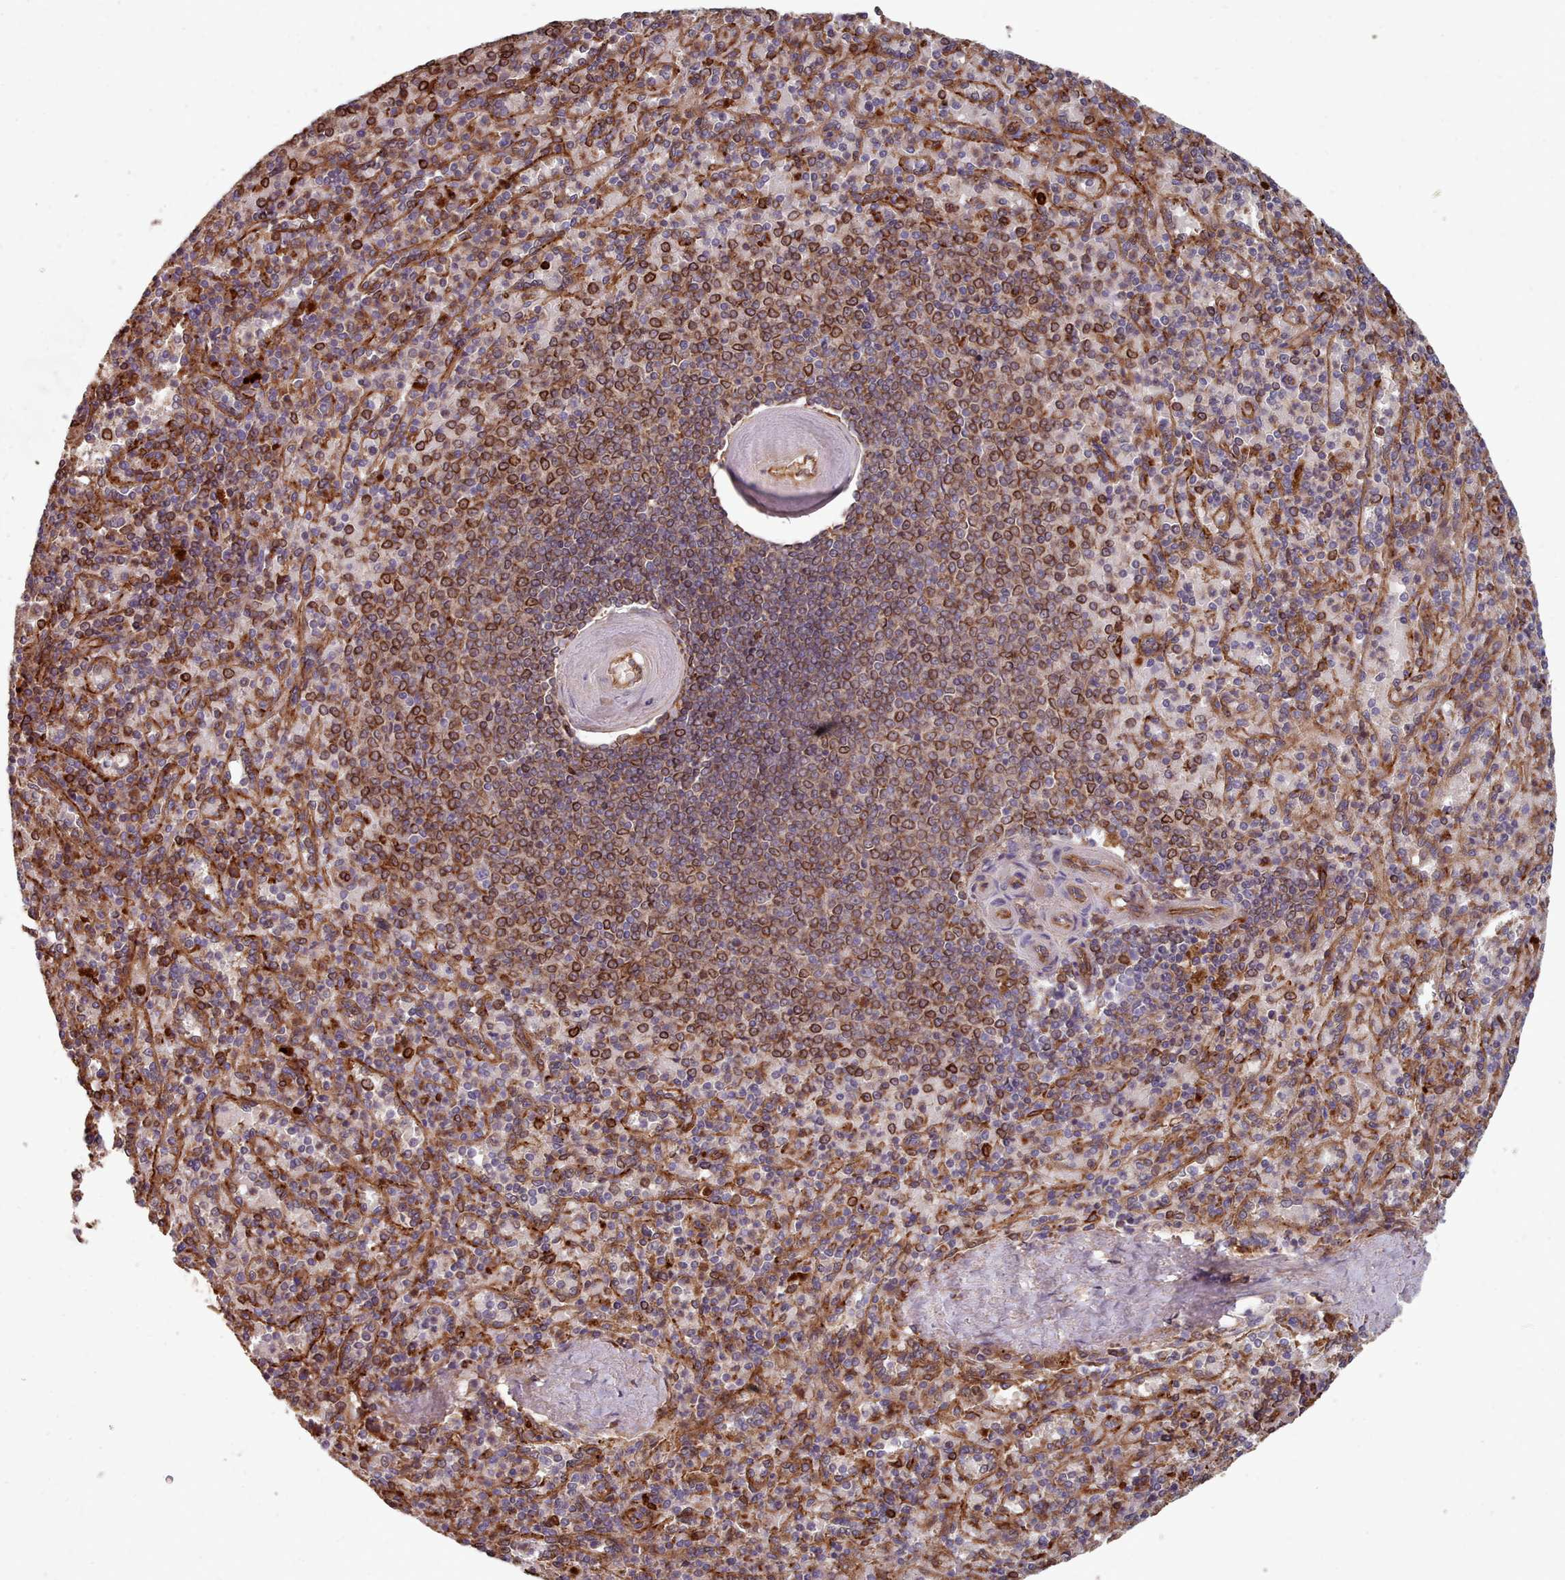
{"staining": {"intensity": "moderate", "quantity": "25%-75%", "location": "cytoplasmic/membranous"}, "tissue": "spleen", "cell_type": "Cells in red pulp", "image_type": "normal", "snomed": [{"axis": "morphology", "description": "Normal tissue, NOS"}, {"axis": "topography", "description": "Spleen"}], "caption": "Moderate cytoplasmic/membranous staining for a protein is appreciated in about 25%-75% of cells in red pulp of benign spleen using IHC.", "gene": "THSD7B", "patient": {"sex": "male", "age": 82}}